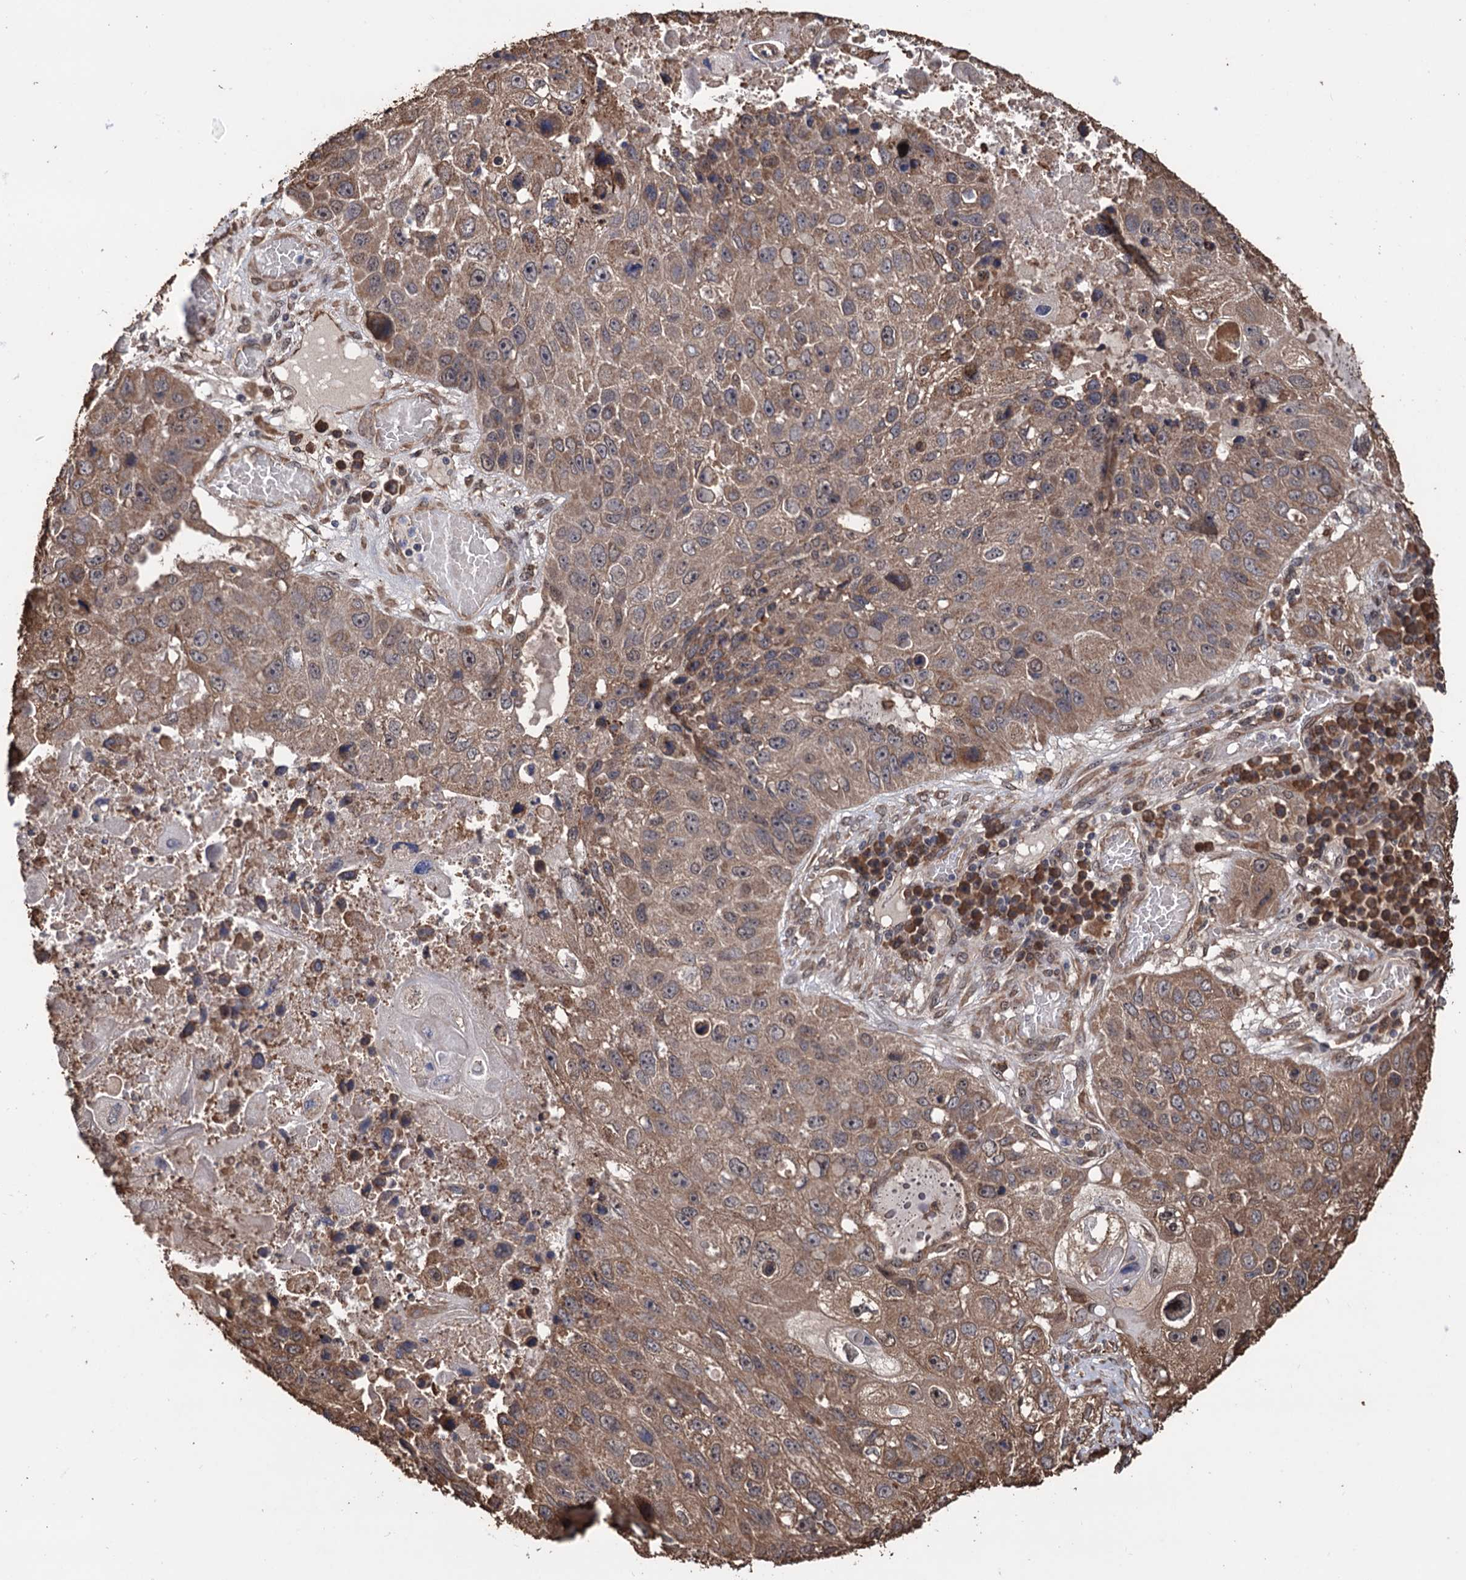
{"staining": {"intensity": "moderate", "quantity": ">75%", "location": "cytoplasmic/membranous"}, "tissue": "lung cancer", "cell_type": "Tumor cells", "image_type": "cancer", "snomed": [{"axis": "morphology", "description": "Squamous cell carcinoma, NOS"}, {"axis": "topography", "description": "Lung"}], "caption": "A photomicrograph showing moderate cytoplasmic/membranous staining in approximately >75% of tumor cells in lung cancer (squamous cell carcinoma), as visualized by brown immunohistochemical staining.", "gene": "TBC1D12", "patient": {"sex": "male", "age": 61}}